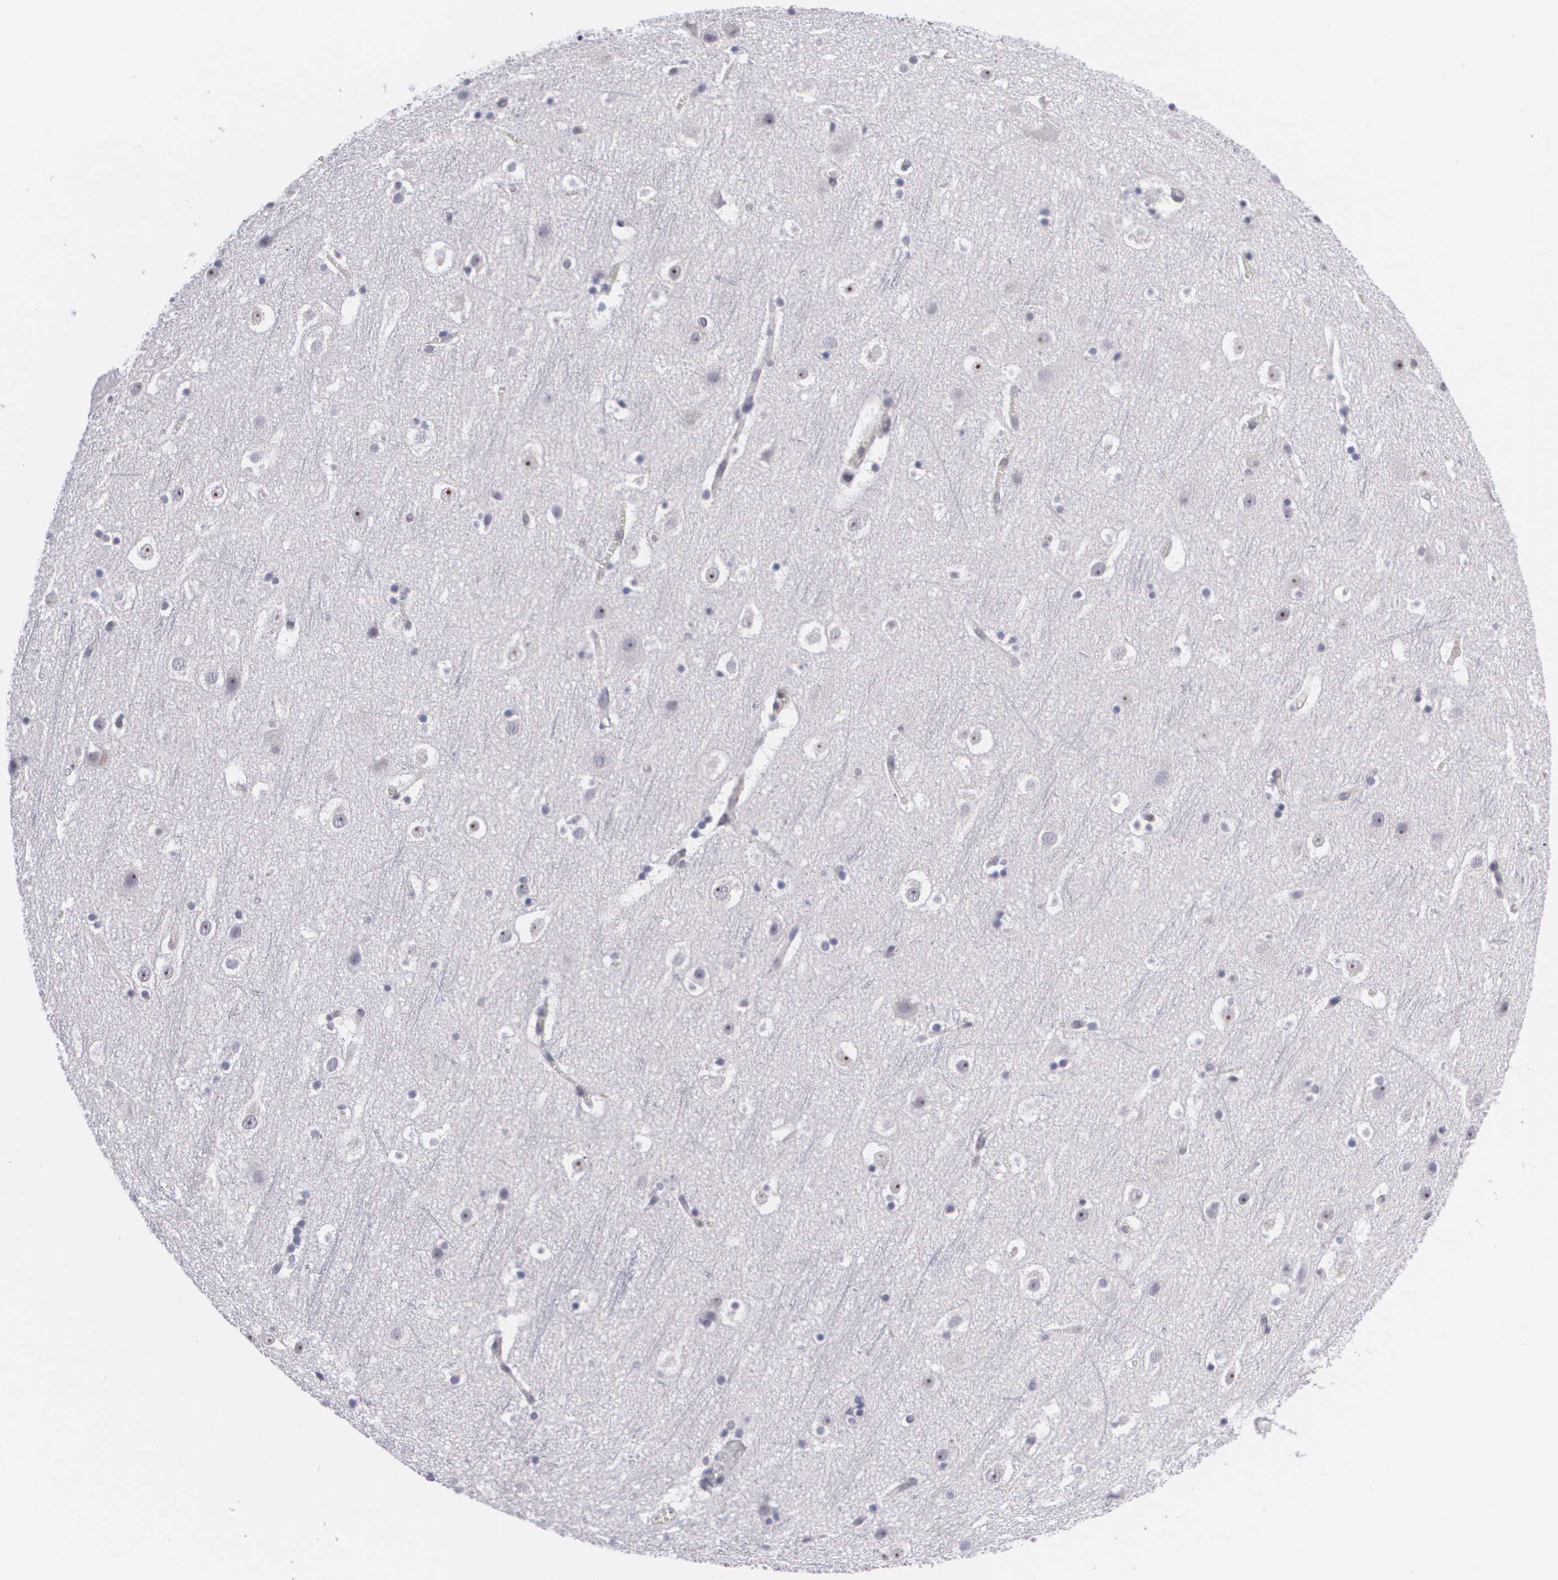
{"staining": {"intensity": "negative", "quantity": "none", "location": "none"}, "tissue": "cerebral cortex", "cell_type": "Endothelial cells", "image_type": "normal", "snomed": [{"axis": "morphology", "description": "Normal tissue, NOS"}, {"axis": "topography", "description": "Cerebral cortex"}], "caption": "IHC micrograph of unremarkable human cerebral cortex stained for a protein (brown), which exhibits no expression in endothelial cells. (DAB (3,3'-diaminobenzidine) immunohistochemistry, high magnification).", "gene": "BCL10", "patient": {"sex": "male", "age": 45}}